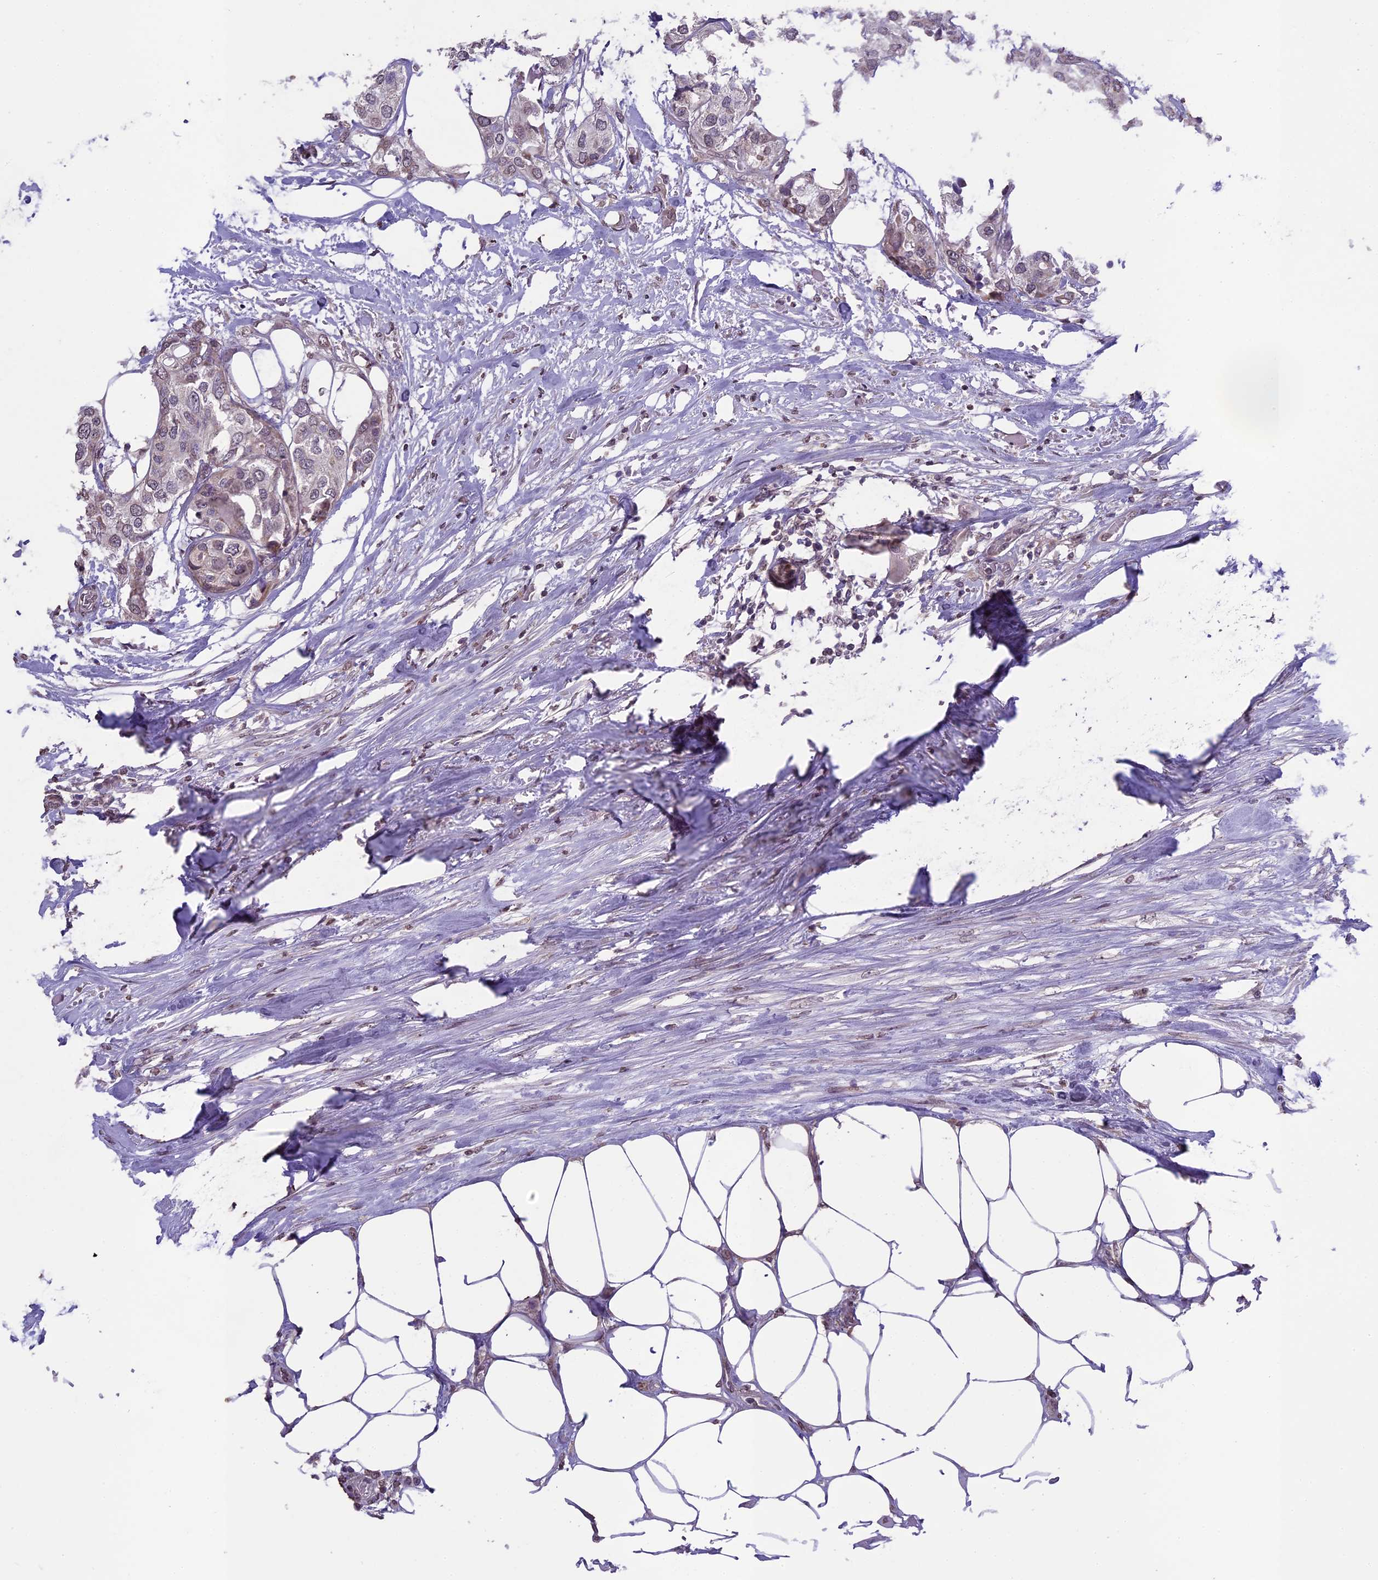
{"staining": {"intensity": "weak", "quantity": "25%-75%", "location": "cytoplasmic/membranous"}, "tissue": "urothelial cancer", "cell_type": "Tumor cells", "image_type": "cancer", "snomed": [{"axis": "morphology", "description": "Urothelial carcinoma, High grade"}, {"axis": "topography", "description": "Urinary bladder"}], "caption": "Immunohistochemical staining of urothelial cancer displays low levels of weak cytoplasmic/membranous protein staining in about 25%-75% of tumor cells. The staining was performed using DAB, with brown indicating positive protein expression. Nuclei are stained blue with hematoxylin.", "gene": "ERG28", "patient": {"sex": "male", "age": 64}}